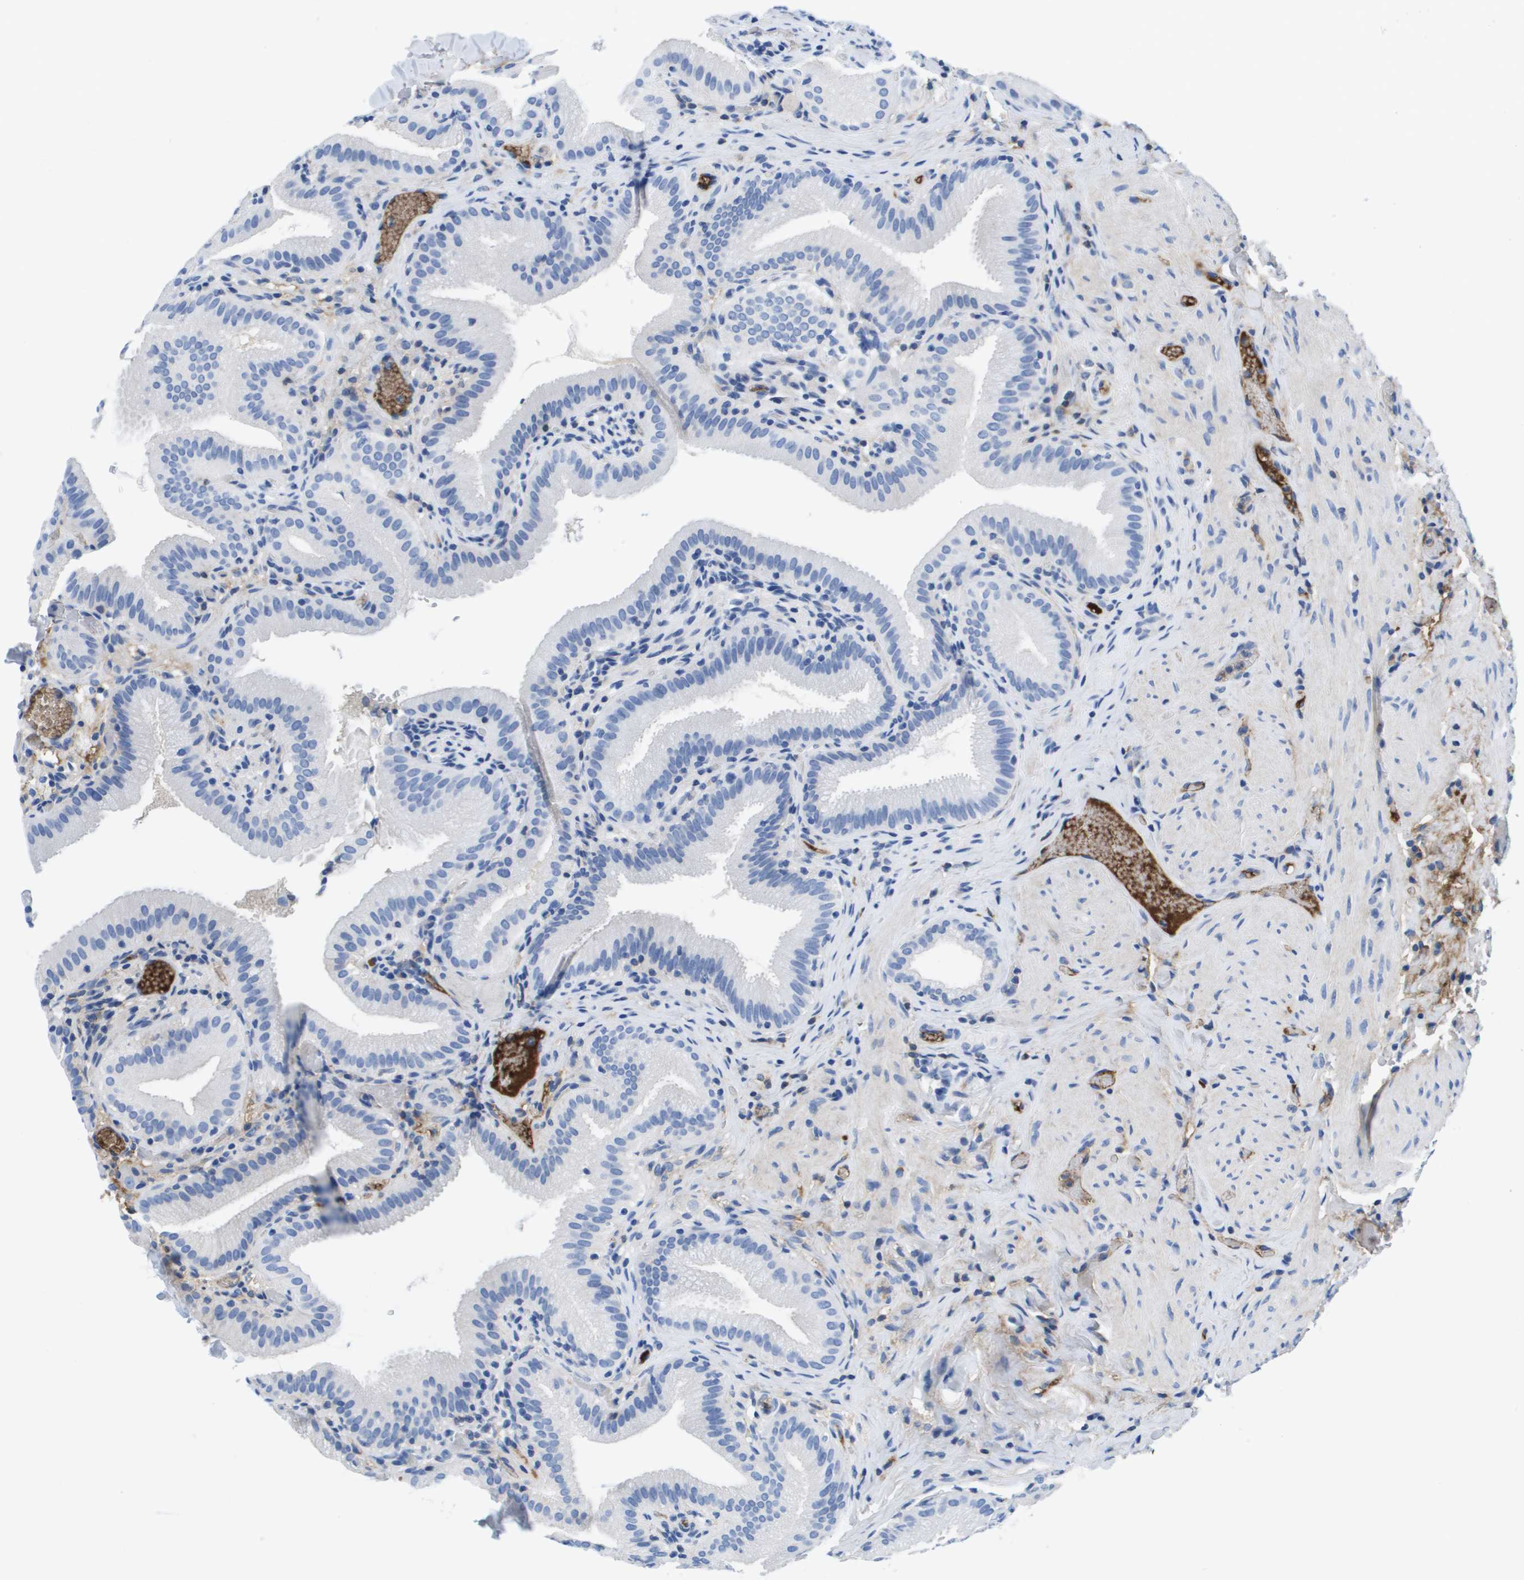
{"staining": {"intensity": "negative", "quantity": "none", "location": "none"}, "tissue": "gallbladder", "cell_type": "Glandular cells", "image_type": "normal", "snomed": [{"axis": "morphology", "description": "Normal tissue, NOS"}, {"axis": "topography", "description": "Gallbladder"}], "caption": "Micrograph shows no protein positivity in glandular cells of normal gallbladder.", "gene": "APOA1", "patient": {"sex": "male", "age": 49}}